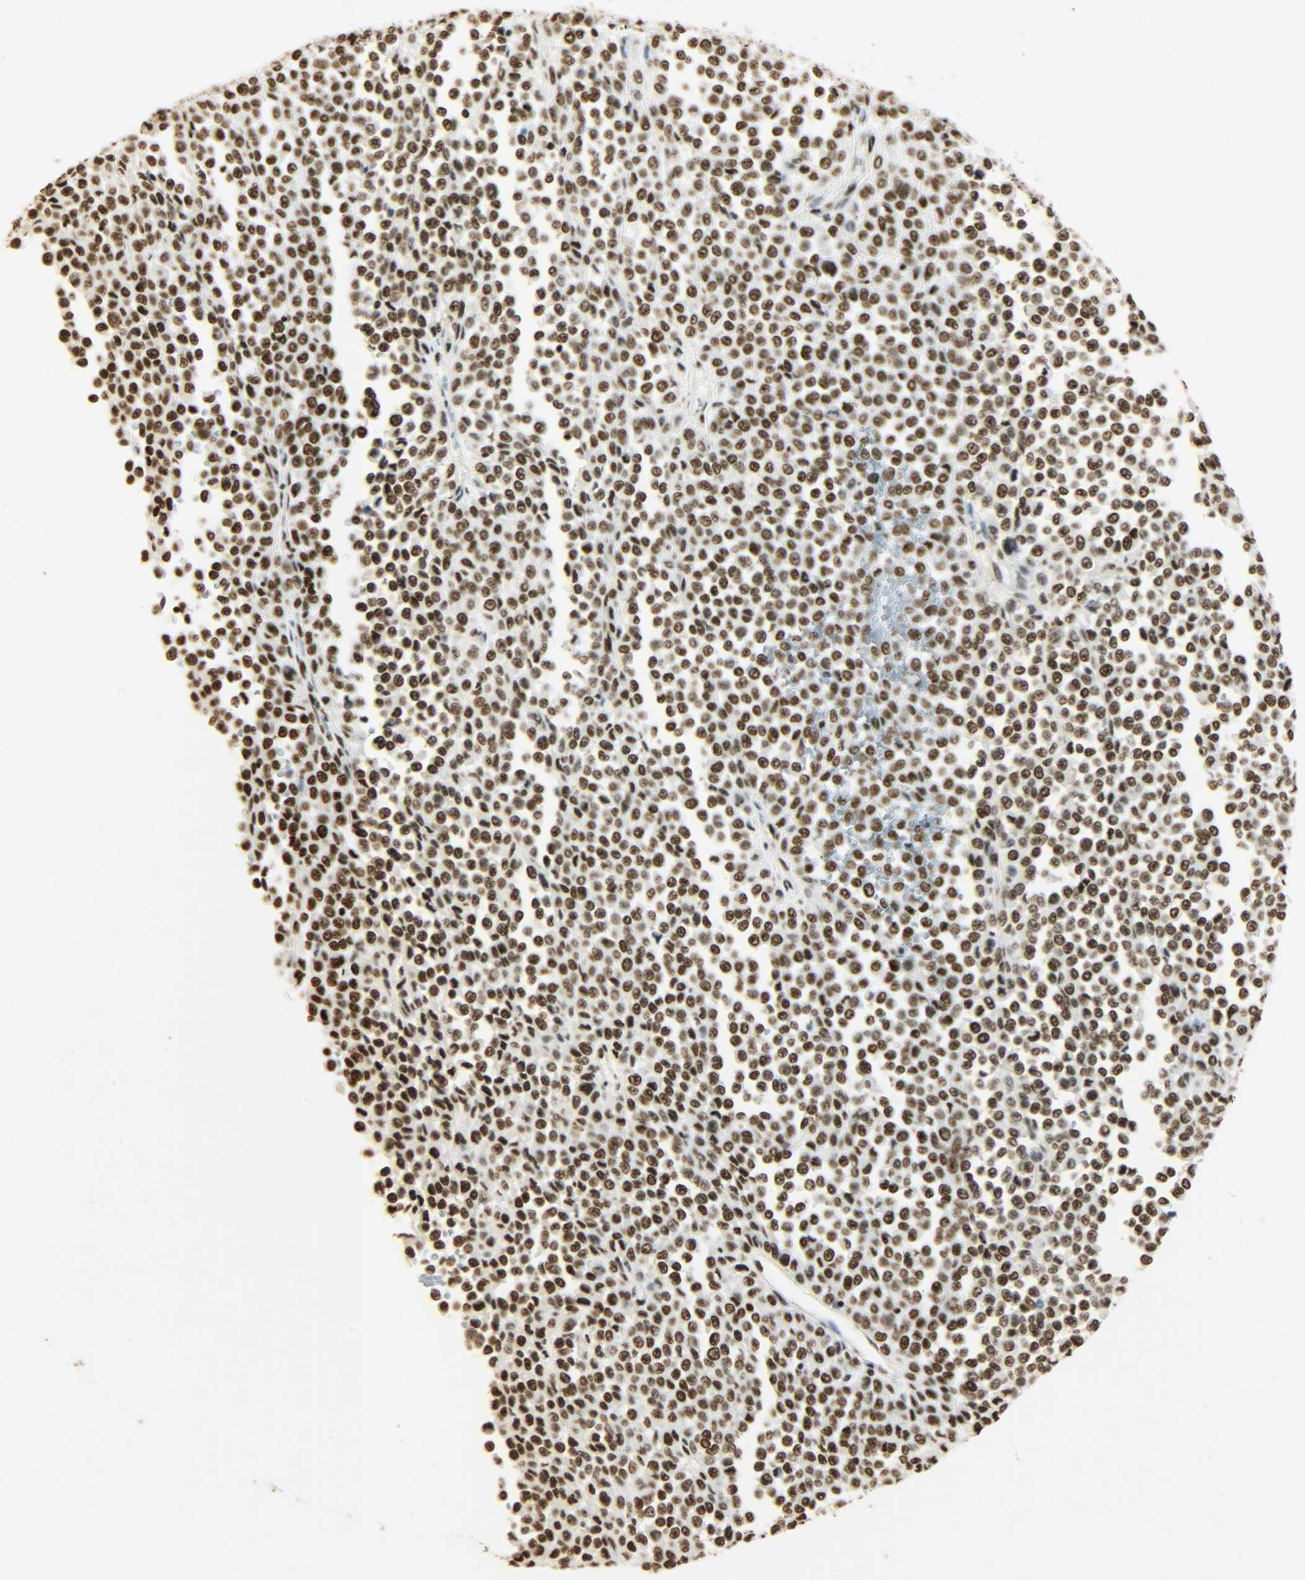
{"staining": {"intensity": "strong", "quantity": ">75%", "location": "nuclear"}, "tissue": "melanoma", "cell_type": "Tumor cells", "image_type": "cancer", "snomed": [{"axis": "morphology", "description": "Malignant melanoma, Metastatic site"}, {"axis": "topography", "description": "Pancreas"}], "caption": "Protein staining of malignant melanoma (metastatic site) tissue exhibits strong nuclear staining in about >75% of tumor cells. Immunohistochemistry stains the protein in brown and the nuclei are stained blue.", "gene": "KHDRBS1", "patient": {"sex": "female", "age": 30}}